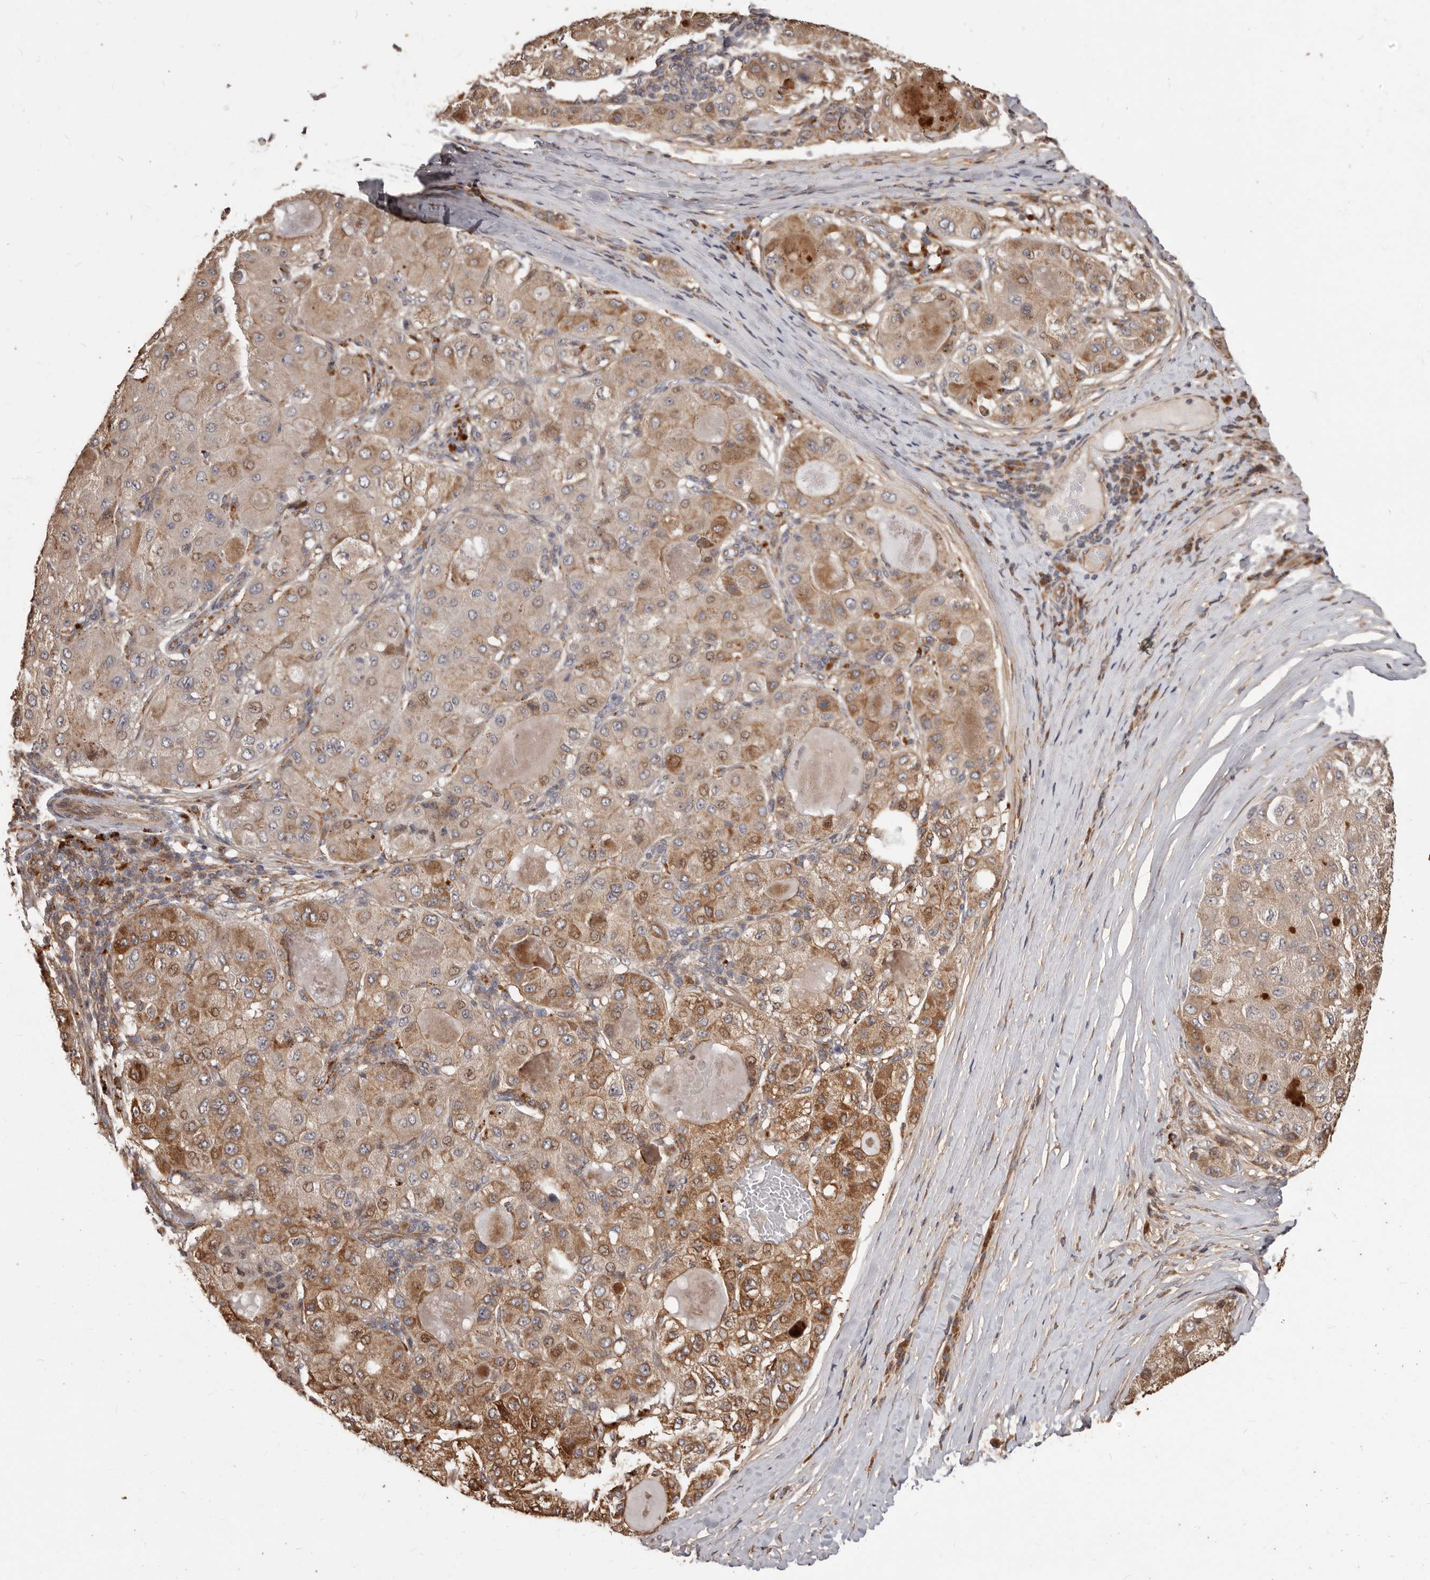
{"staining": {"intensity": "moderate", "quantity": ">75%", "location": "cytoplasmic/membranous"}, "tissue": "liver cancer", "cell_type": "Tumor cells", "image_type": "cancer", "snomed": [{"axis": "morphology", "description": "Carcinoma, Hepatocellular, NOS"}, {"axis": "topography", "description": "Liver"}], "caption": "Hepatocellular carcinoma (liver) was stained to show a protein in brown. There is medium levels of moderate cytoplasmic/membranous expression in approximately >75% of tumor cells.", "gene": "MTO1", "patient": {"sex": "male", "age": 80}}